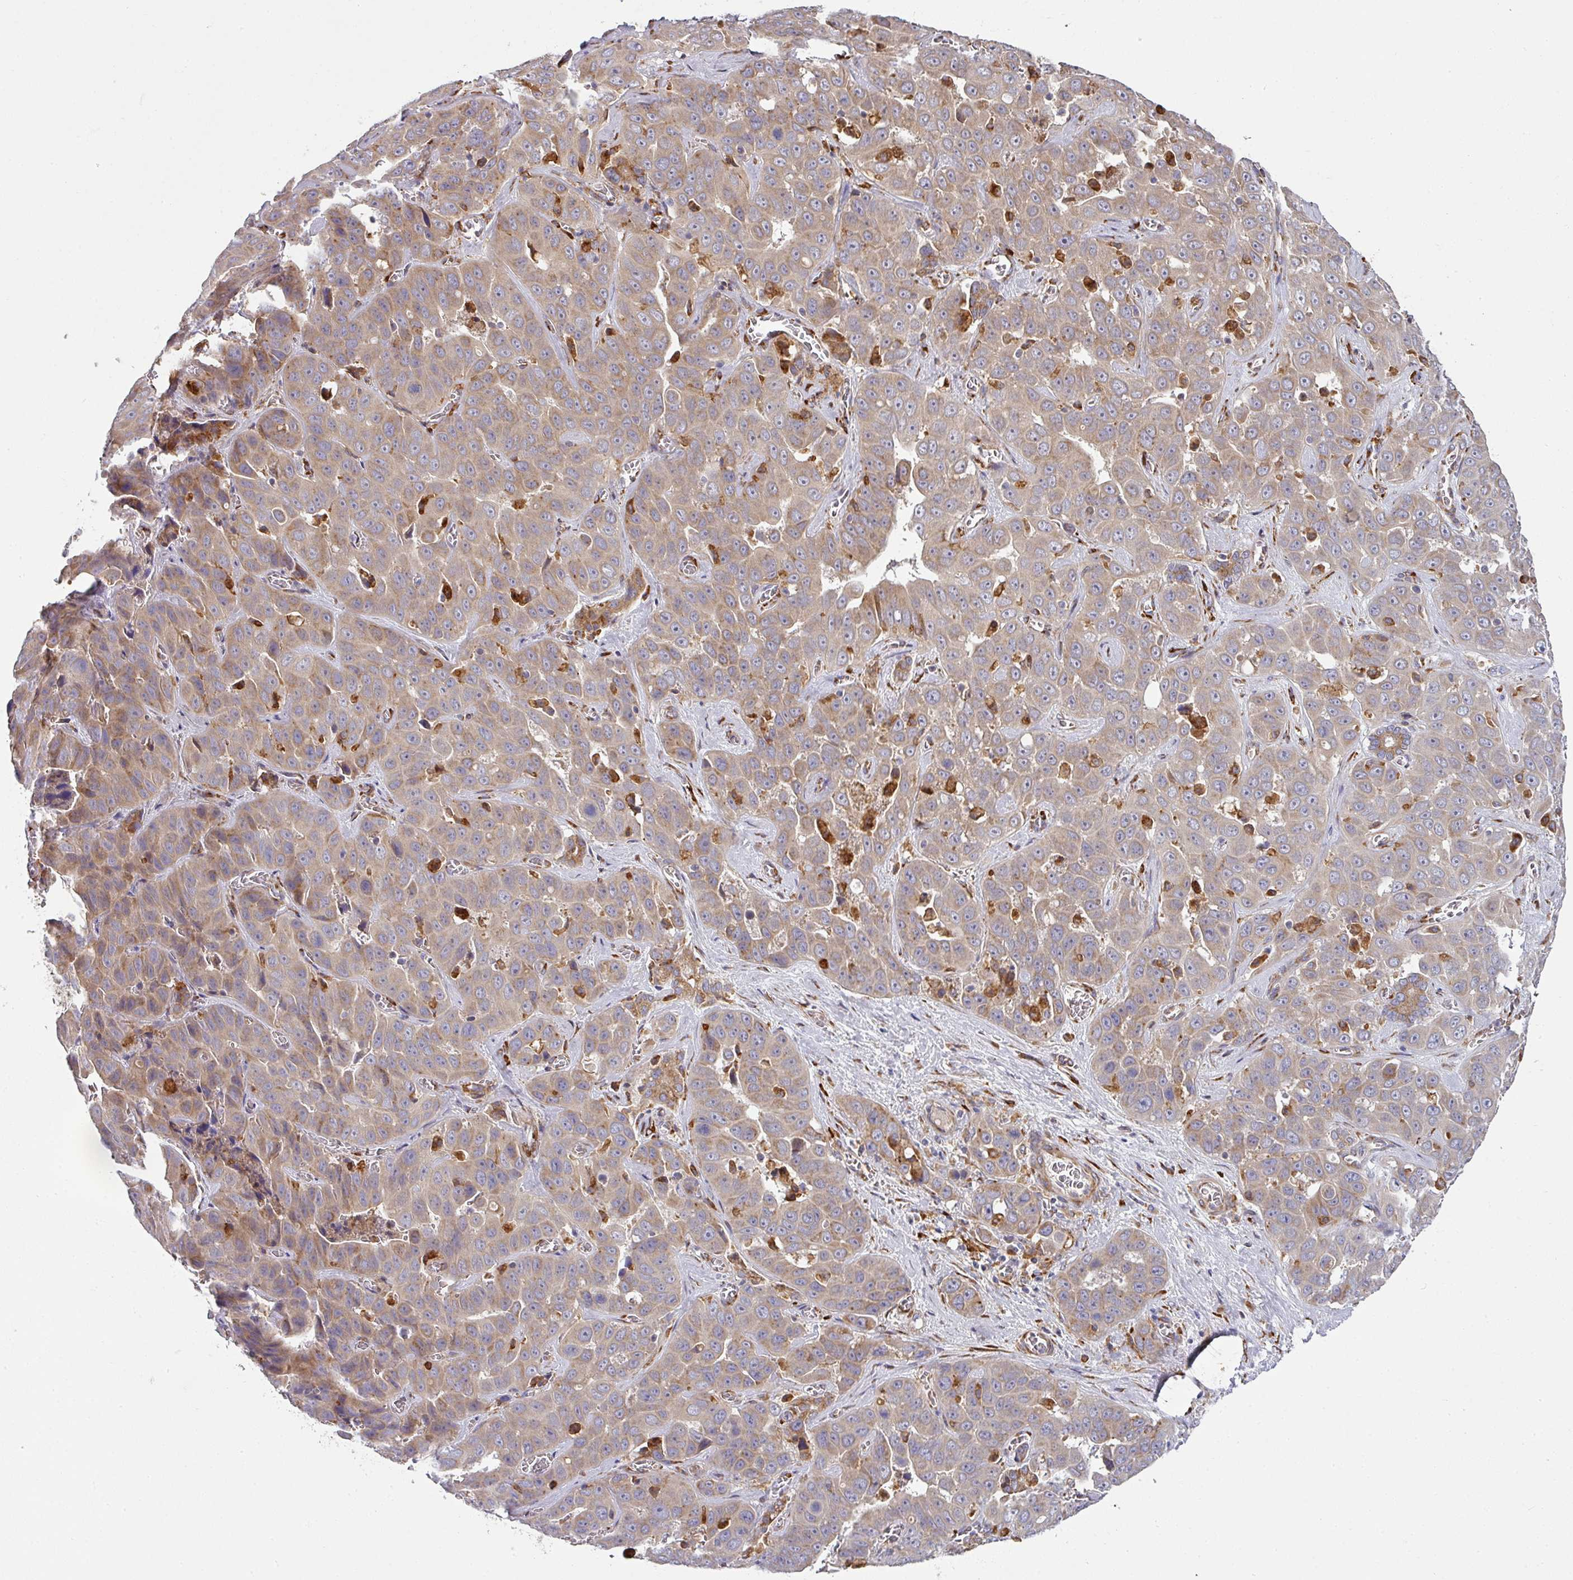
{"staining": {"intensity": "weak", "quantity": "25%-75%", "location": "cytoplasmic/membranous"}, "tissue": "liver cancer", "cell_type": "Tumor cells", "image_type": "cancer", "snomed": [{"axis": "morphology", "description": "Cholangiocarcinoma"}, {"axis": "topography", "description": "Liver"}], "caption": "Immunohistochemistry histopathology image of liver cancer (cholangiocarcinoma) stained for a protein (brown), which displays low levels of weak cytoplasmic/membranous positivity in about 25%-75% of tumor cells.", "gene": "ZNF268", "patient": {"sex": "female", "age": 52}}